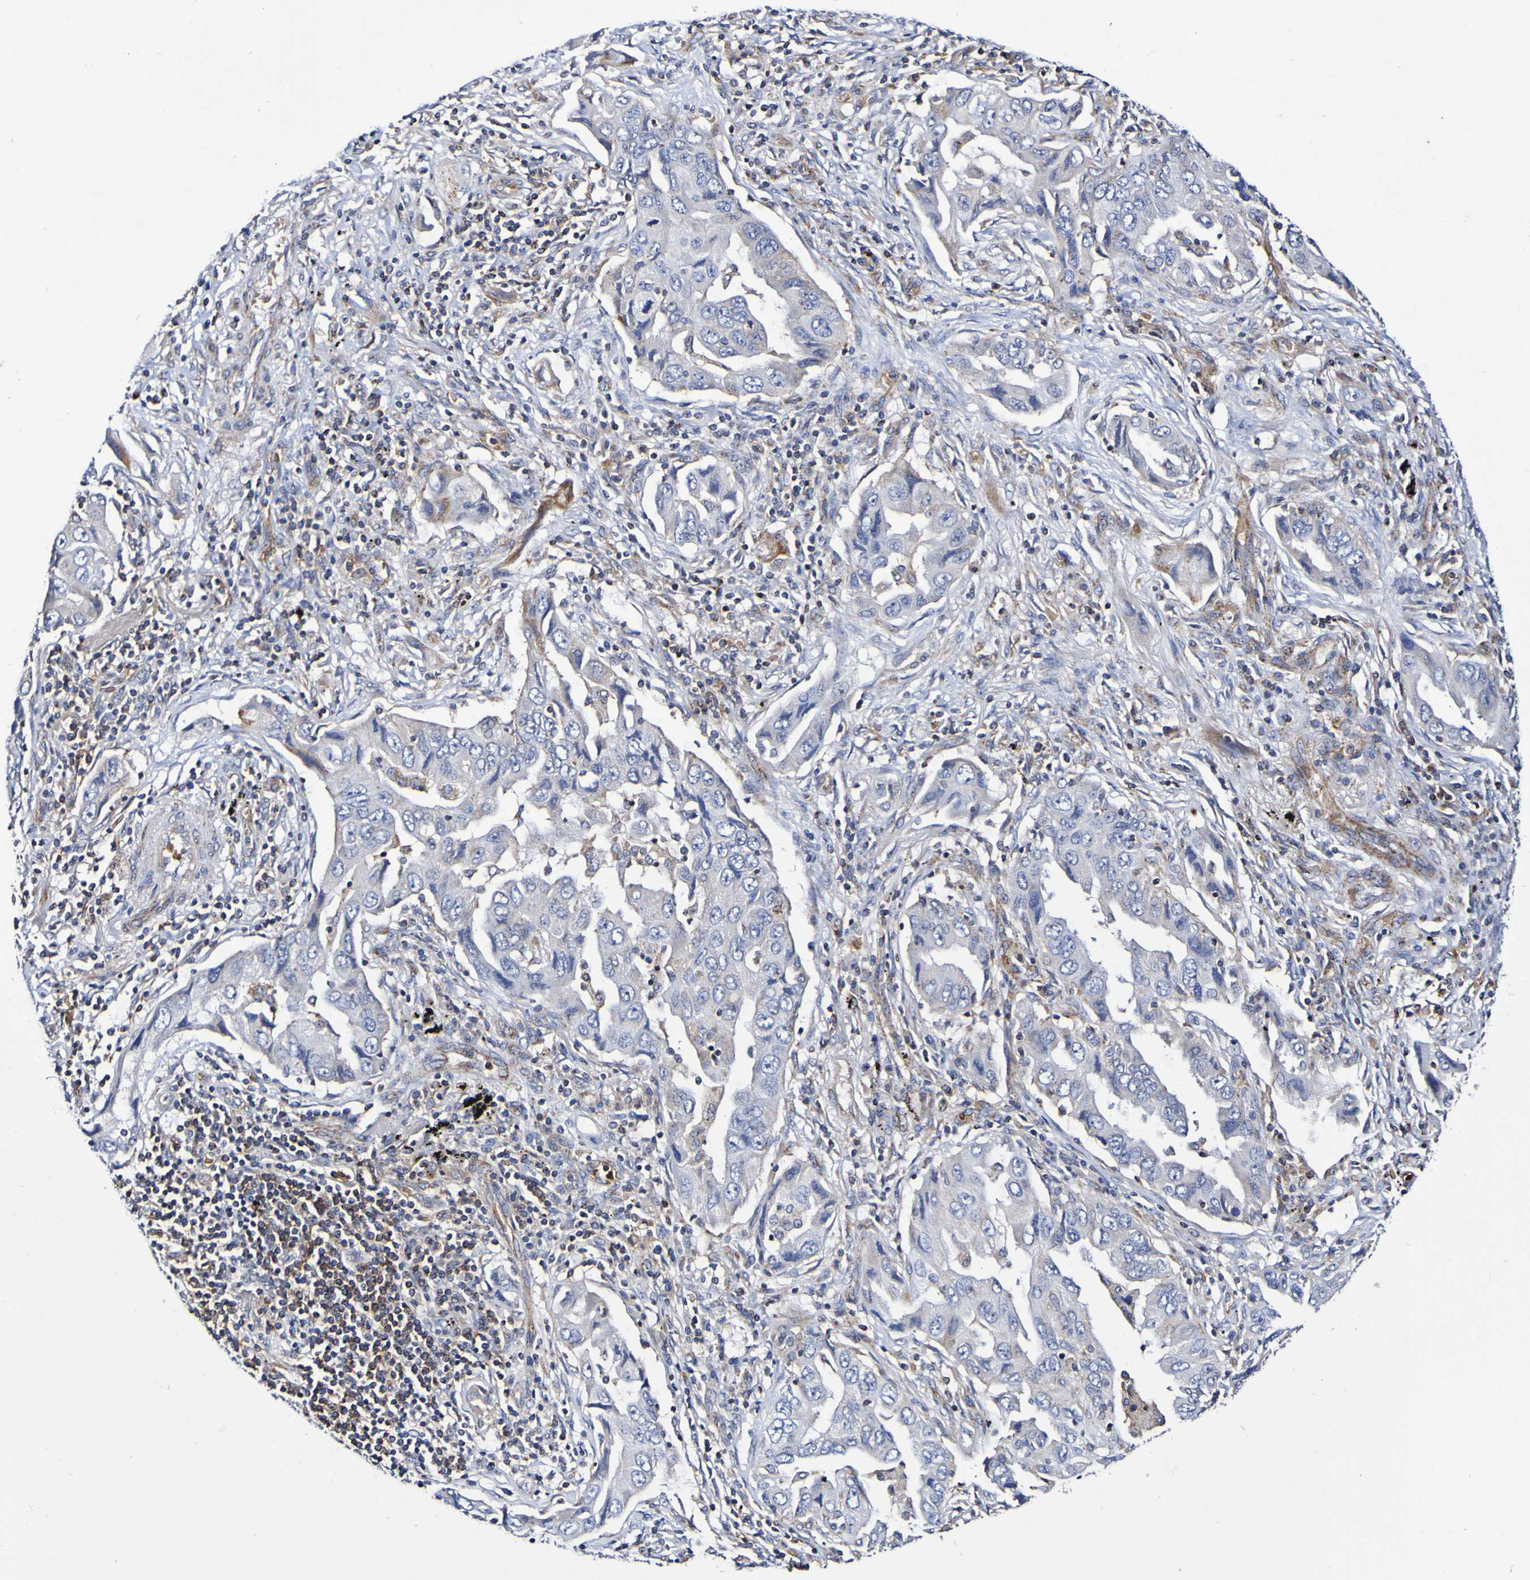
{"staining": {"intensity": "negative", "quantity": "none", "location": "none"}, "tissue": "lung cancer", "cell_type": "Tumor cells", "image_type": "cancer", "snomed": [{"axis": "morphology", "description": "Adenocarcinoma, NOS"}, {"axis": "topography", "description": "Lung"}], "caption": "This is an IHC image of human adenocarcinoma (lung). There is no positivity in tumor cells.", "gene": "WNT4", "patient": {"sex": "female", "age": 65}}